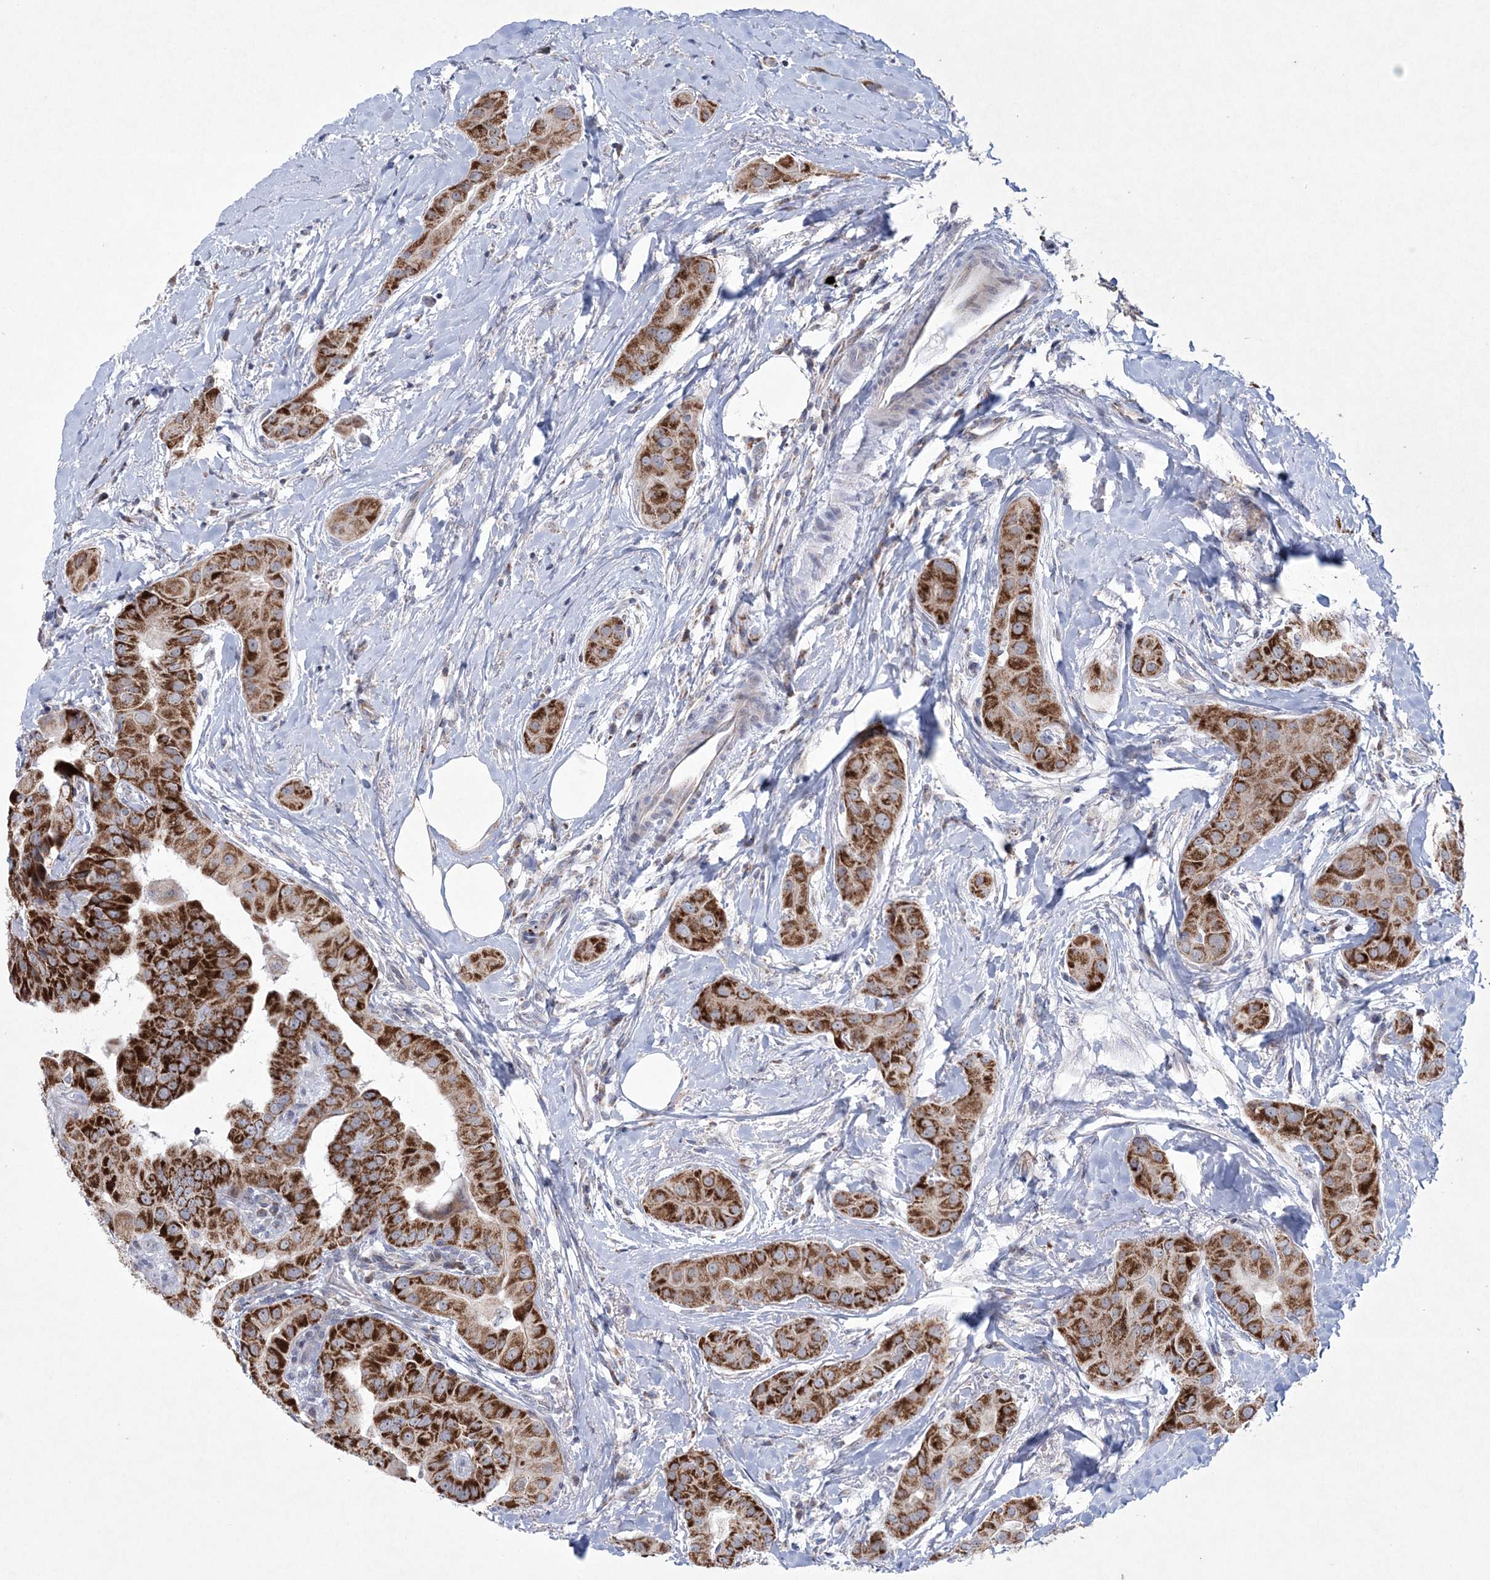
{"staining": {"intensity": "strong", "quantity": ">75%", "location": "cytoplasmic/membranous"}, "tissue": "thyroid cancer", "cell_type": "Tumor cells", "image_type": "cancer", "snomed": [{"axis": "morphology", "description": "Papillary adenocarcinoma, NOS"}, {"axis": "topography", "description": "Thyroid gland"}], "caption": "Immunohistochemistry (IHC) photomicrograph of human papillary adenocarcinoma (thyroid) stained for a protein (brown), which shows high levels of strong cytoplasmic/membranous expression in approximately >75% of tumor cells.", "gene": "CES4A", "patient": {"sex": "male", "age": 33}}